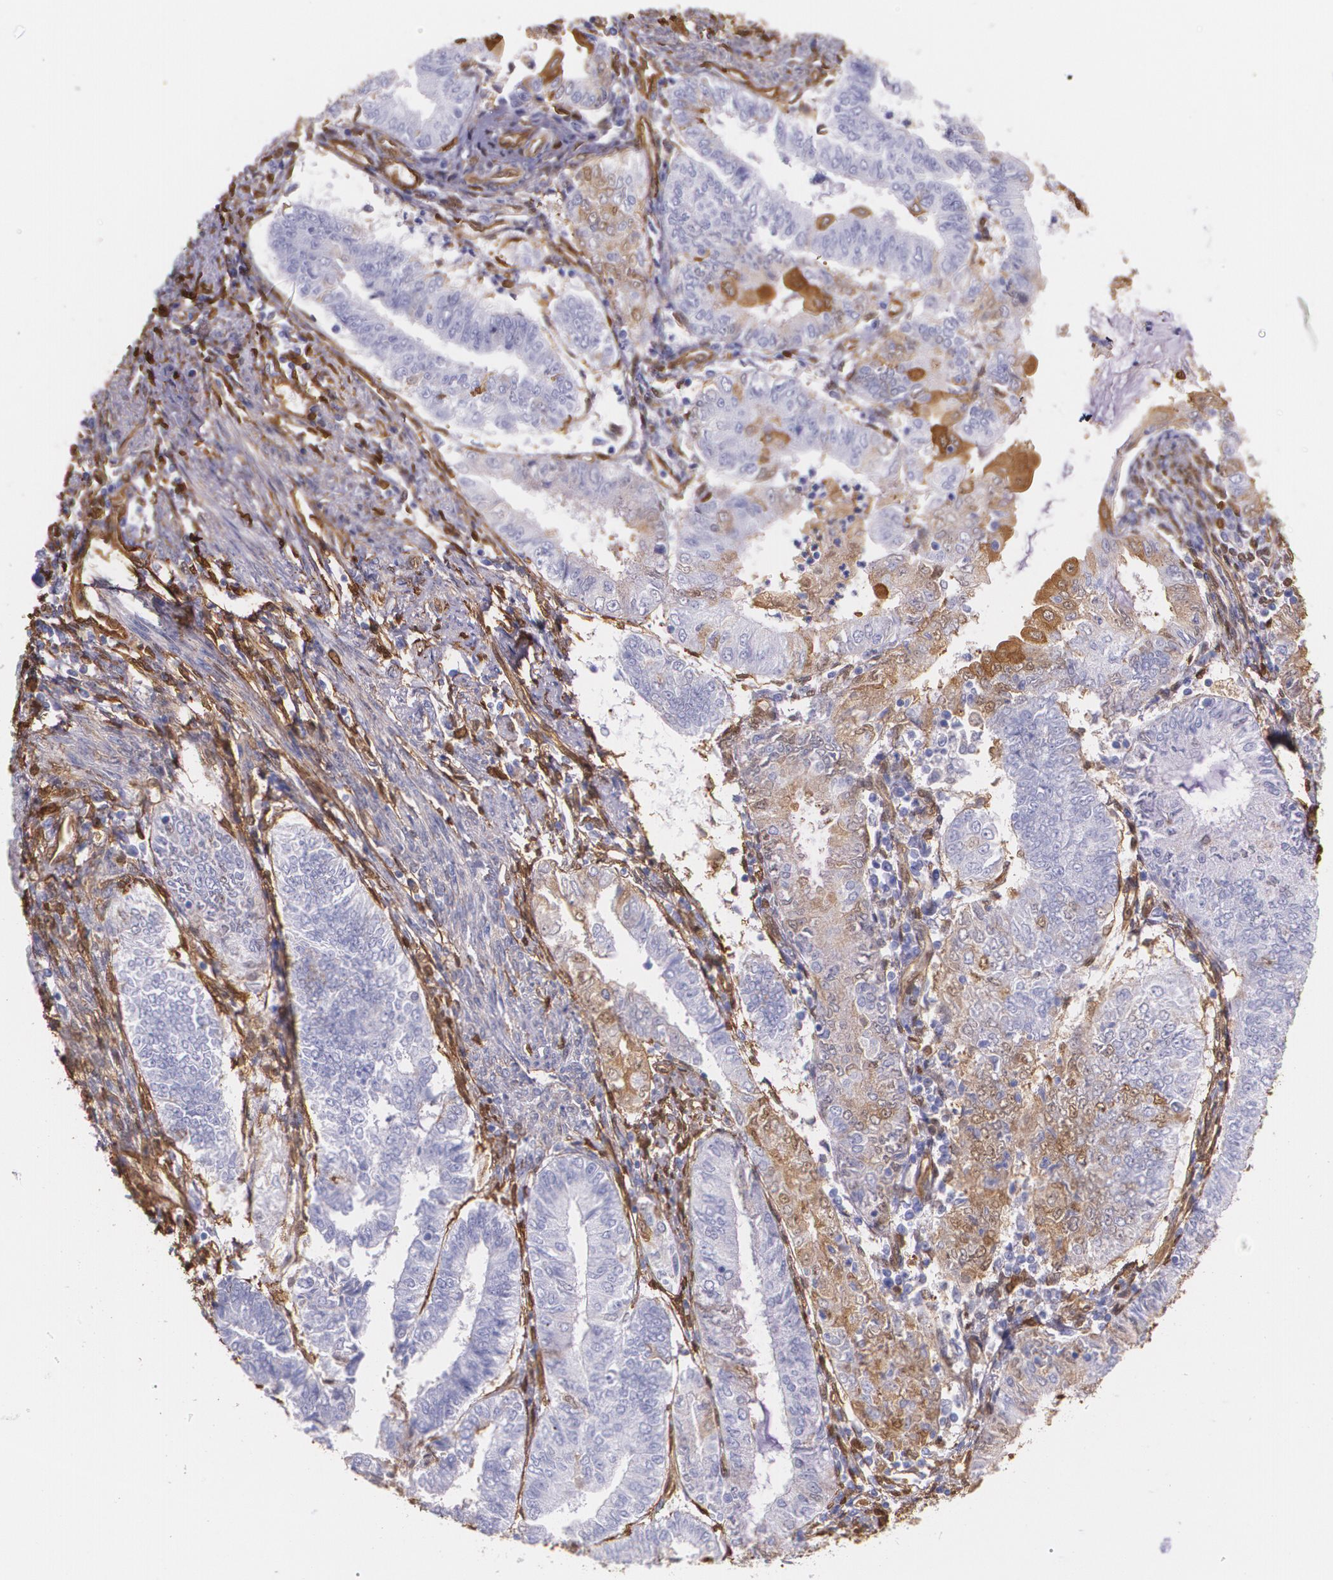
{"staining": {"intensity": "negative", "quantity": "none", "location": "none"}, "tissue": "endometrial cancer", "cell_type": "Tumor cells", "image_type": "cancer", "snomed": [{"axis": "morphology", "description": "Adenocarcinoma, NOS"}, {"axis": "topography", "description": "Endometrium"}], "caption": "High power microscopy image of an immunohistochemistry (IHC) photomicrograph of endometrial cancer (adenocarcinoma), revealing no significant staining in tumor cells.", "gene": "MMP2", "patient": {"sex": "female", "age": 66}}